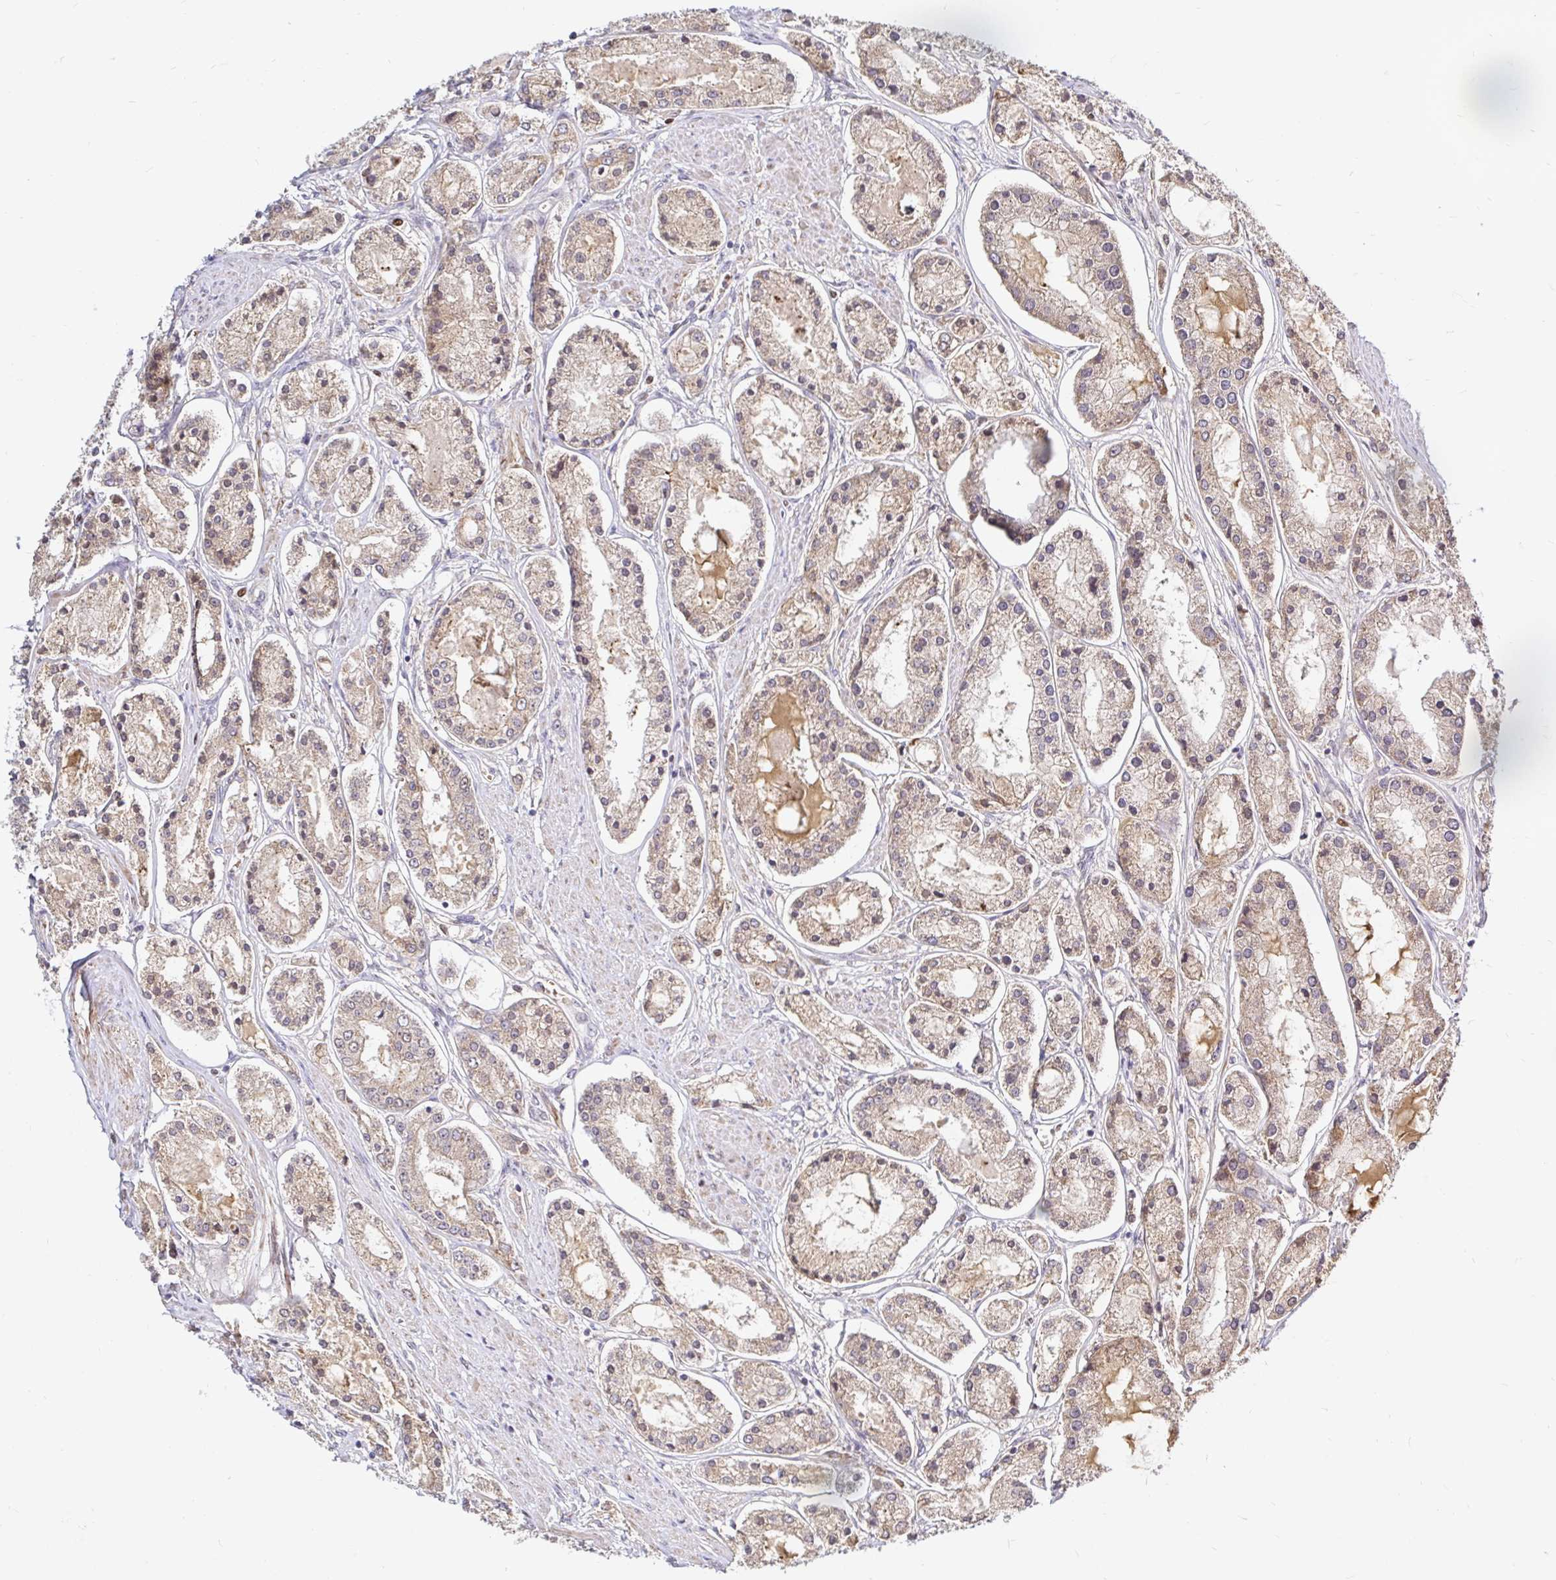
{"staining": {"intensity": "weak", "quantity": ">75%", "location": "cytoplasmic/membranous"}, "tissue": "prostate cancer", "cell_type": "Tumor cells", "image_type": "cancer", "snomed": [{"axis": "morphology", "description": "Adenocarcinoma, High grade"}, {"axis": "topography", "description": "Prostate"}], "caption": "High-grade adenocarcinoma (prostate) was stained to show a protein in brown. There is low levels of weak cytoplasmic/membranous positivity in approximately >75% of tumor cells.", "gene": "ARHGEF37", "patient": {"sex": "male", "age": 66}}